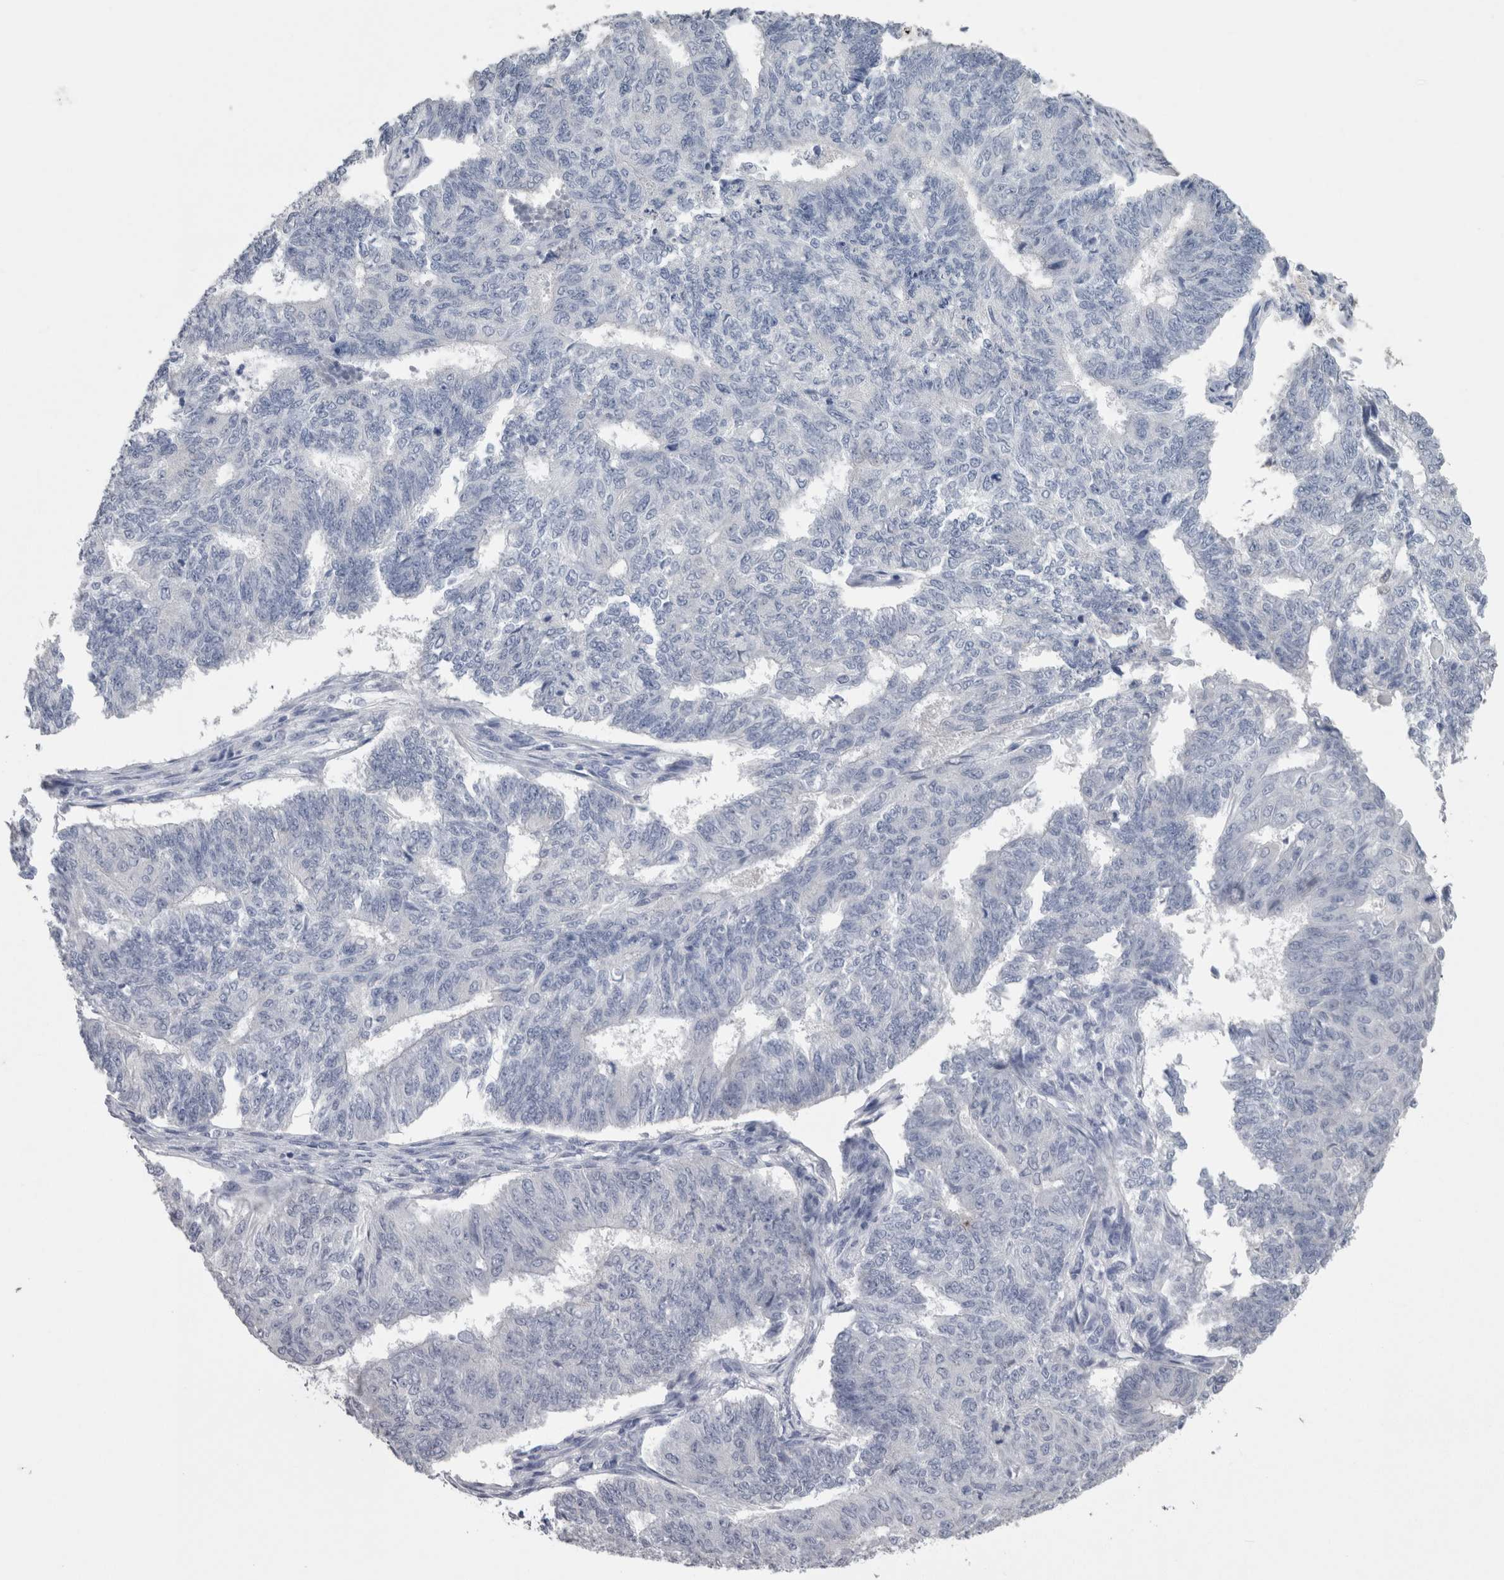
{"staining": {"intensity": "negative", "quantity": "none", "location": "none"}, "tissue": "endometrial cancer", "cell_type": "Tumor cells", "image_type": "cancer", "snomed": [{"axis": "morphology", "description": "Adenocarcinoma, NOS"}, {"axis": "topography", "description": "Endometrium"}], "caption": "The photomicrograph demonstrates no significant expression in tumor cells of endometrial cancer (adenocarcinoma).", "gene": "CA8", "patient": {"sex": "female", "age": 32}}